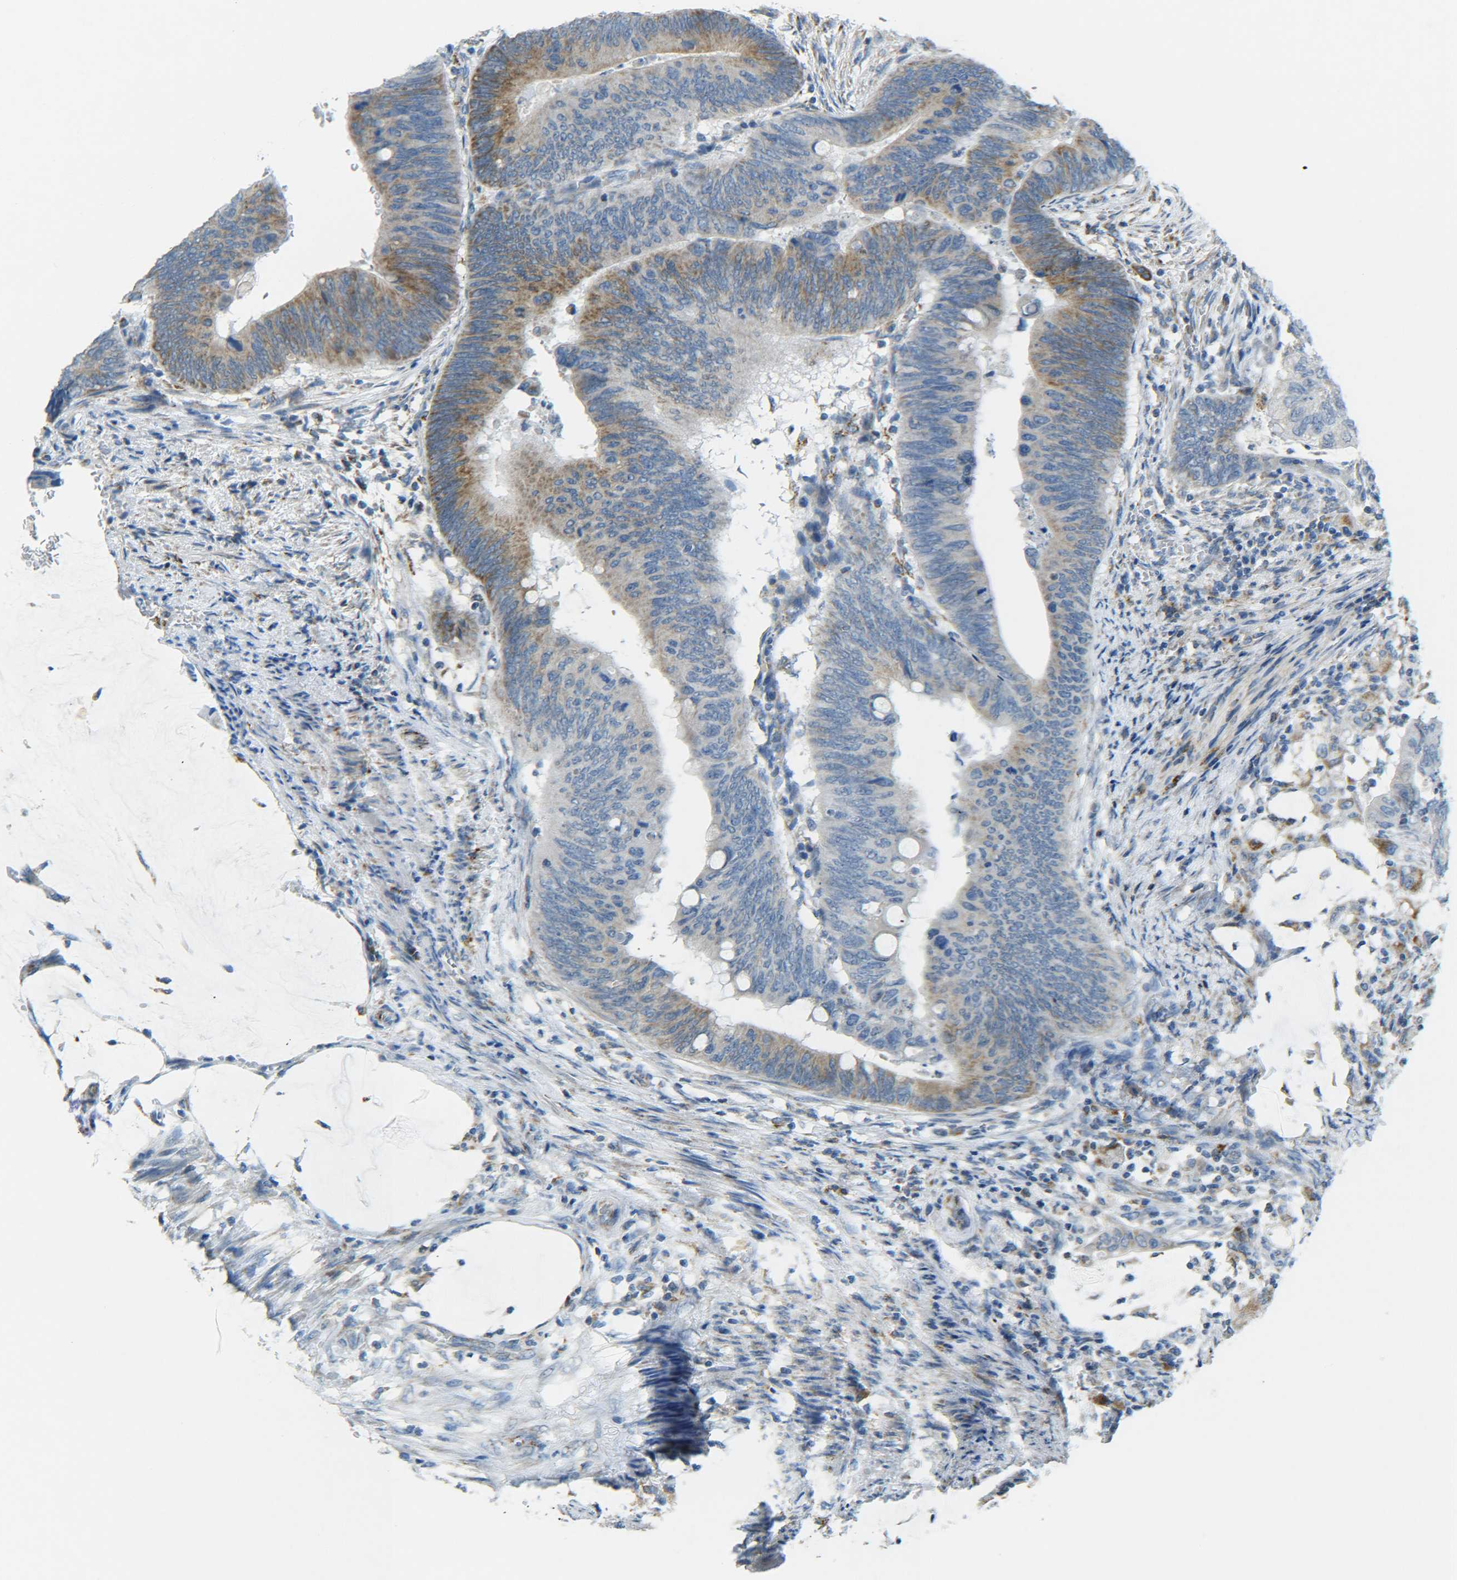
{"staining": {"intensity": "weak", "quantity": ">75%", "location": "cytoplasmic/membranous"}, "tissue": "colorectal cancer", "cell_type": "Tumor cells", "image_type": "cancer", "snomed": [{"axis": "morphology", "description": "Normal tissue, NOS"}, {"axis": "morphology", "description": "Adenocarcinoma, NOS"}, {"axis": "topography", "description": "Rectum"}, {"axis": "topography", "description": "Peripheral nerve tissue"}], "caption": "Weak cytoplasmic/membranous staining for a protein is seen in about >75% of tumor cells of colorectal cancer (adenocarcinoma) using IHC.", "gene": "CYB5R1", "patient": {"sex": "male", "age": 92}}